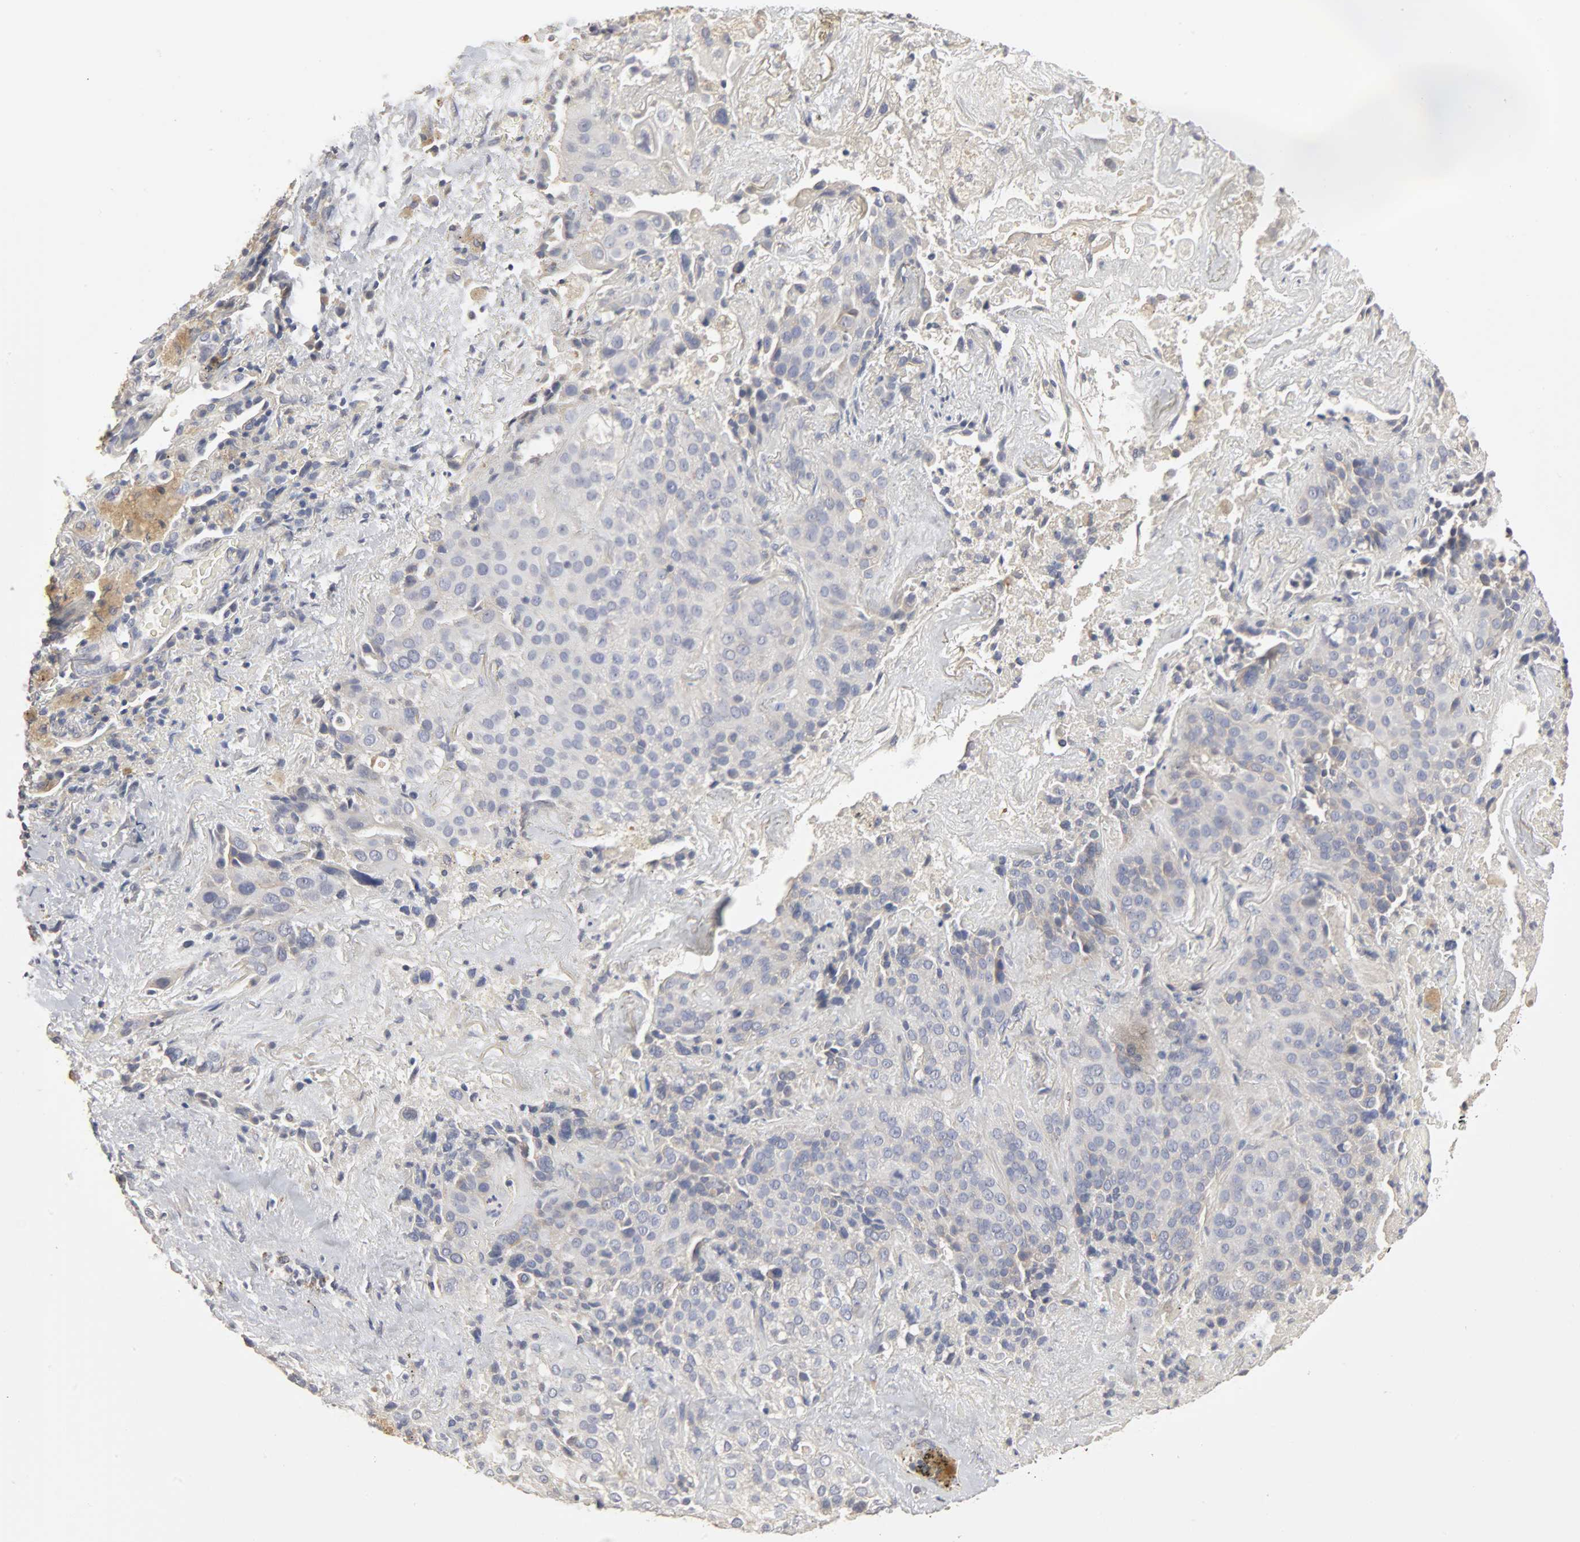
{"staining": {"intensity": "negative", "quantity": "none", "location": "none"}, "tissue": "lung cancer", "cell_type": "Tumor cells", "image_type": "cancer", "snomed": [{"axis": "morphology", "description": "Squamous cell carcinoma, NOS"}, {"axis": "topography", "description": "Lung"}], "caption": "Immunohistochemistry image of human lung squamous cell carcinoma stained for a protein (brown), which exhibits no expression in tumor cells.", "gene": "SLC10A2", "patient": {"sex": "male", "age": 54}}